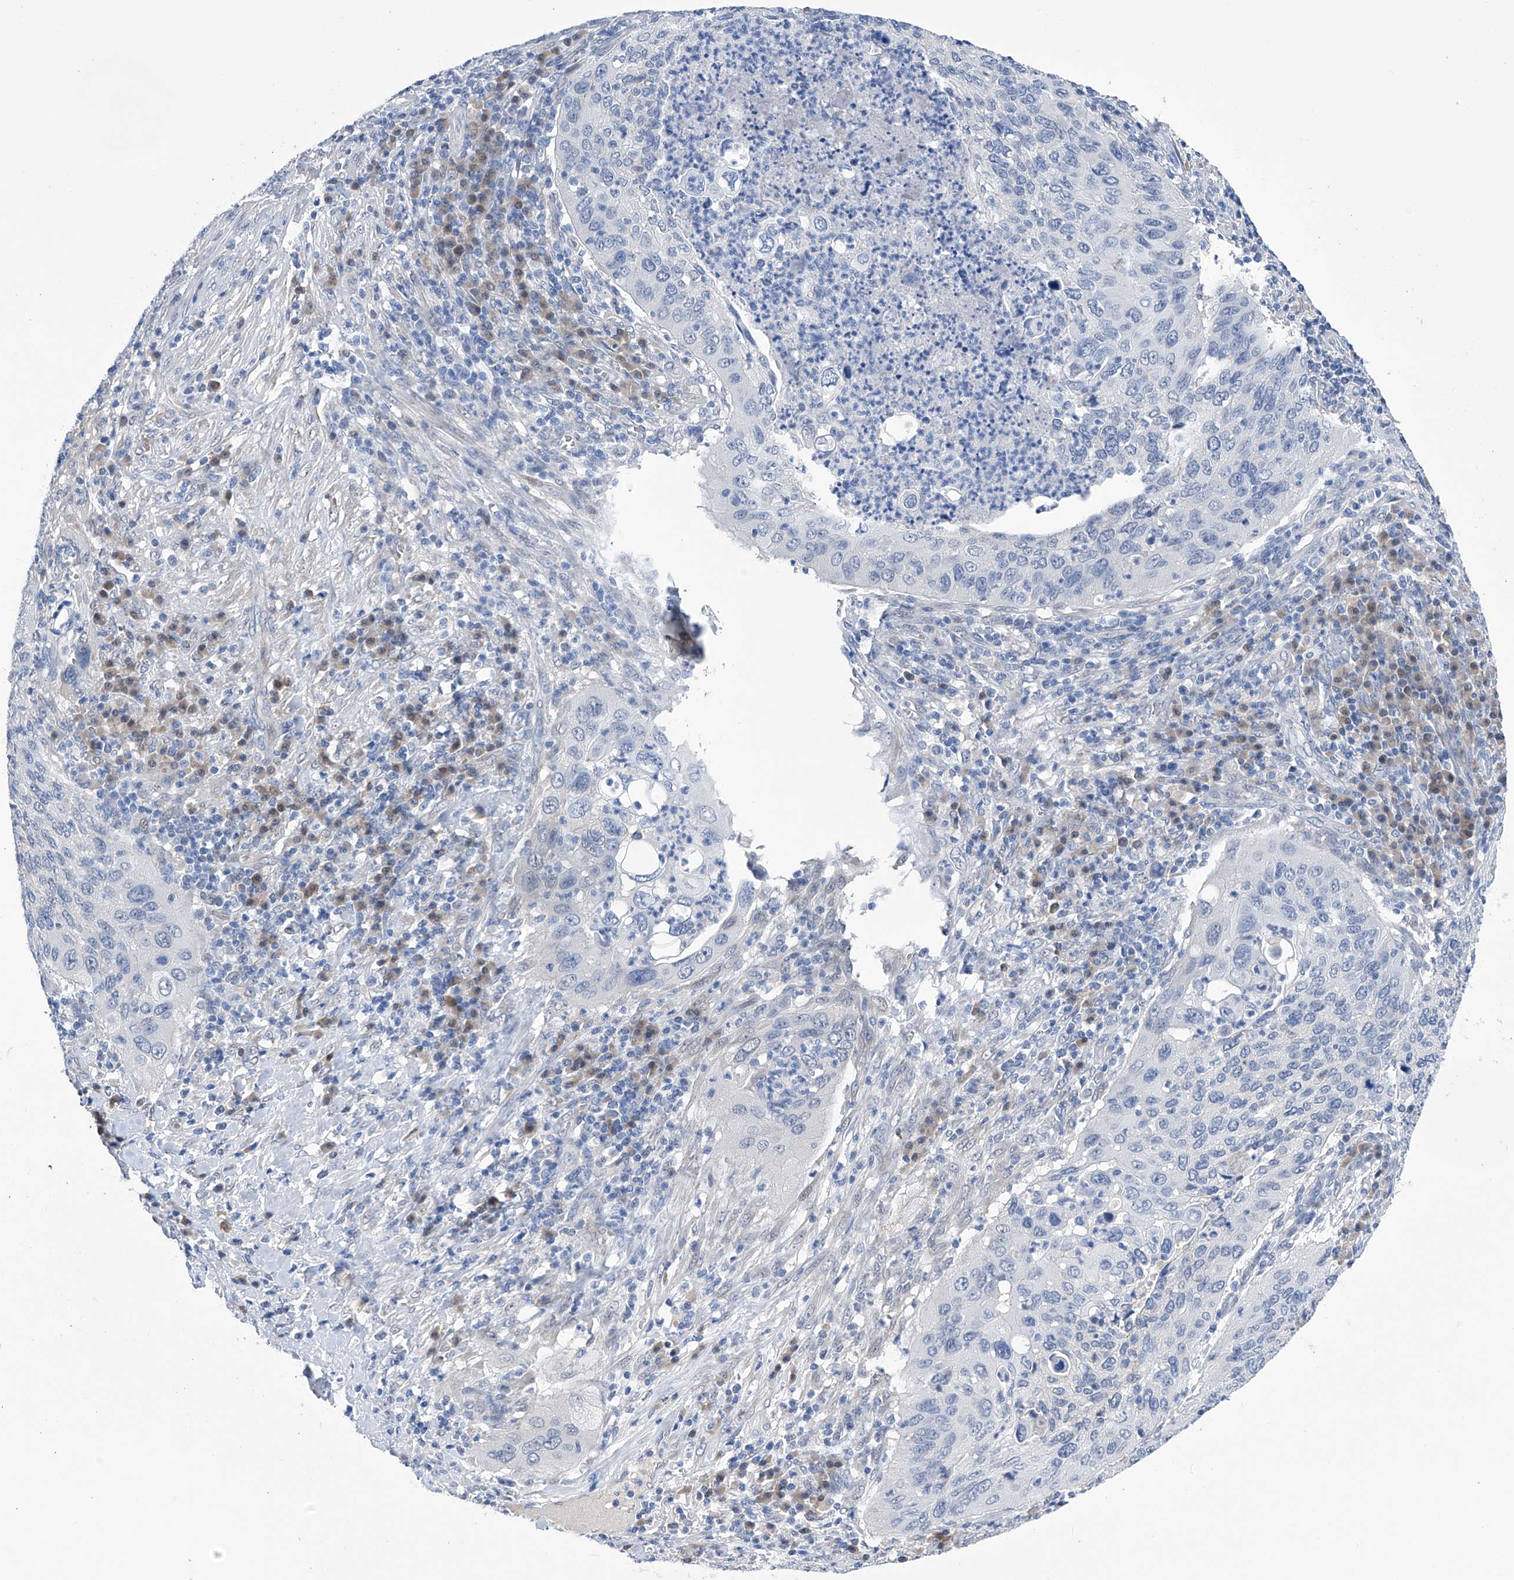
{"staining": {"intensity": "negative", "quantity": "none", "location": "none"}, "tissue": "cervical cancer", "cell_type": "Tumor cells", "image_type": "cancer", "snomed": [{"axis": "morphology", "description": "Squamous cell carcinoma, NOS"}, {"axis": "topography", "description": "Cervix"}], "caption": "A high-resolution photomicrograph shows IHC staining of cervical squamous cell carcinoma, which demonstrates no significant expression in tumor cells.", "gene": "PGM3", "patient": {"sex": "female", "age": 38}}